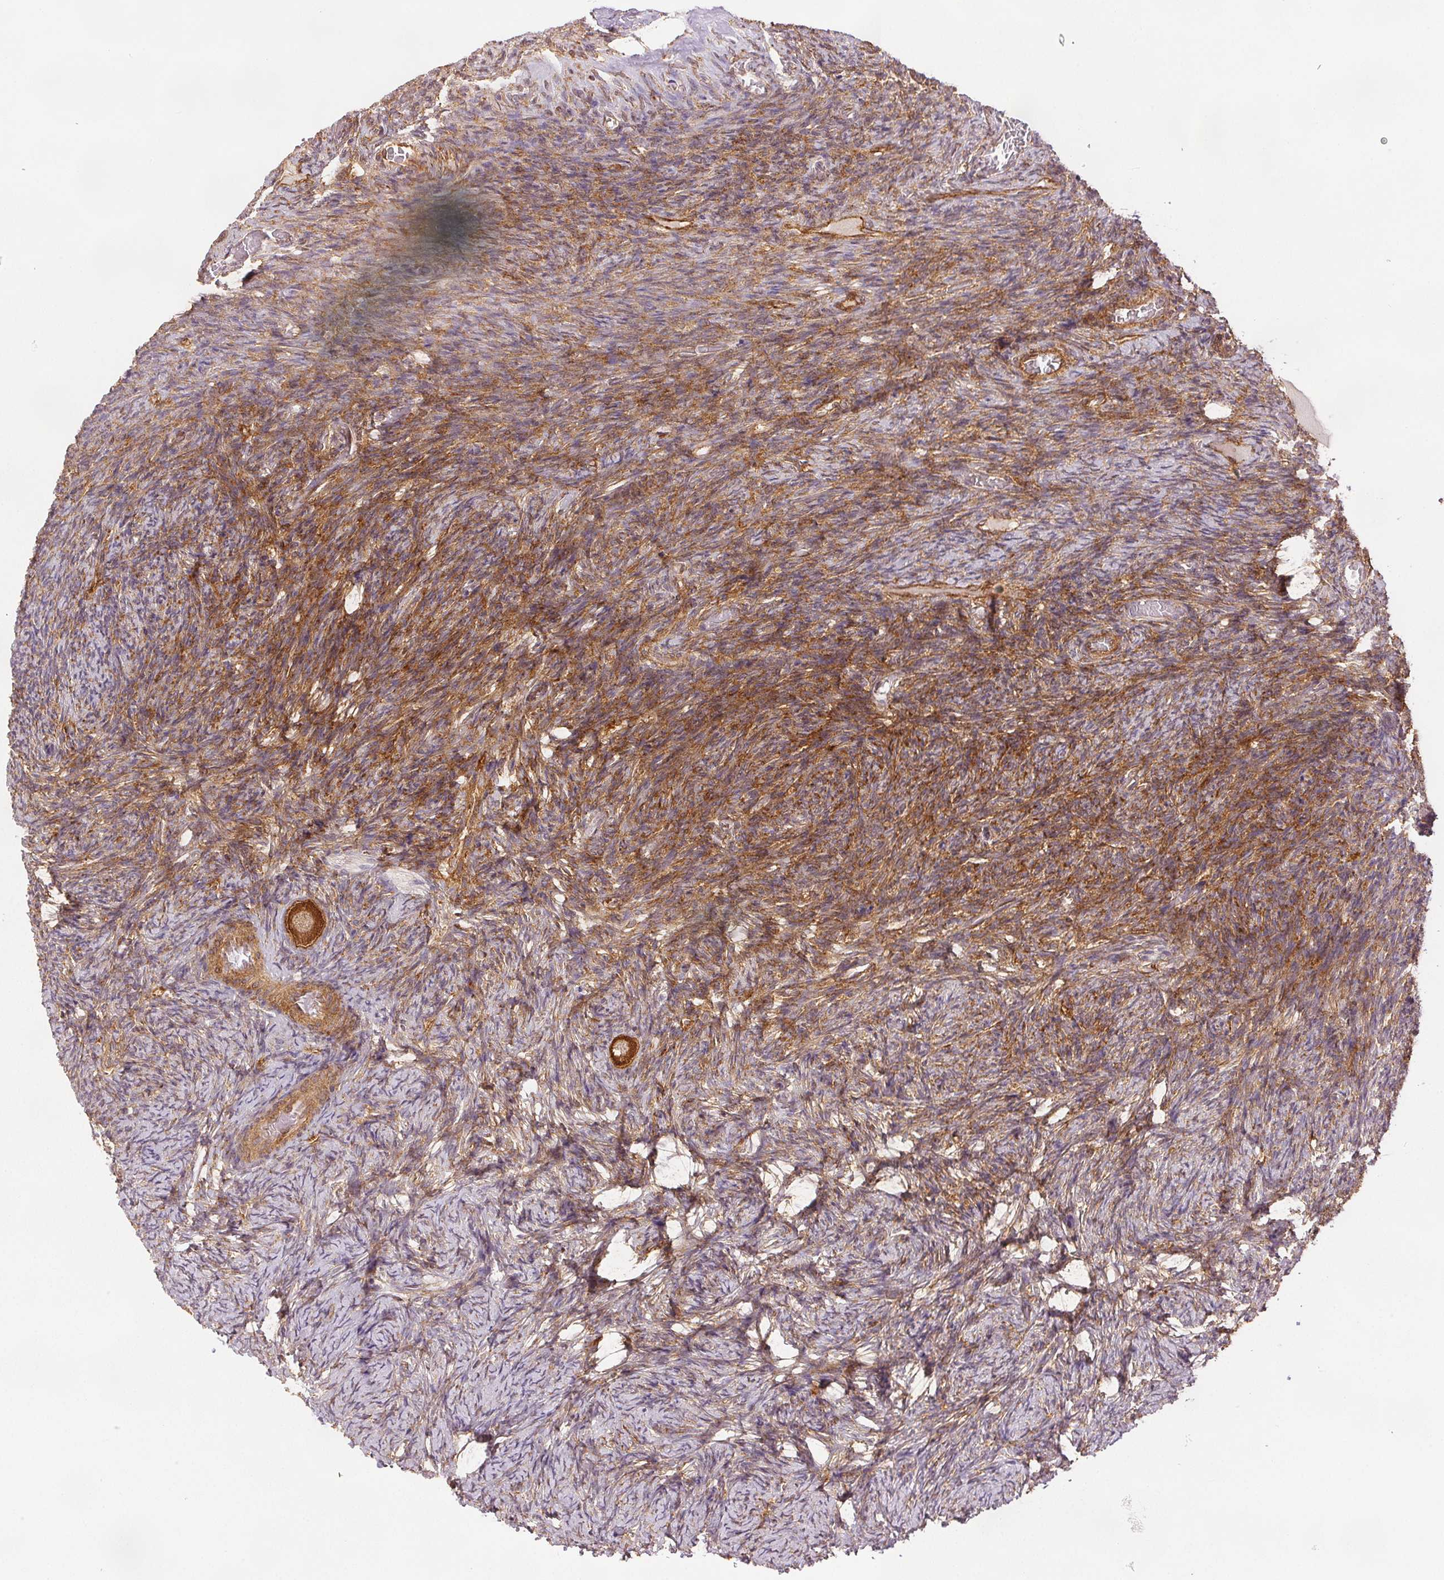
{"staining": {"intensity": "strong", "quantity": ">75%", "location": "cytoplasmic/membranous"}, "tissue": "ovary", "cell_type": "Follicle cells", "image_type": "normal", "snomed": [{"axis": "morphology", "description": "Normal tissue, NOS"}, {"axis": "topography", "description": "Ovary"}], "caption": "Immunohistochemistry (IHC) histopathology image of unremarkable human ovary stained for a protein (brown), which shows high levels of strong cytoplasmic/membranous expression in approximately >75% of follicle cells.", "gene": "DIAPH2", "patient": {"sex": "female", "age": 34}}